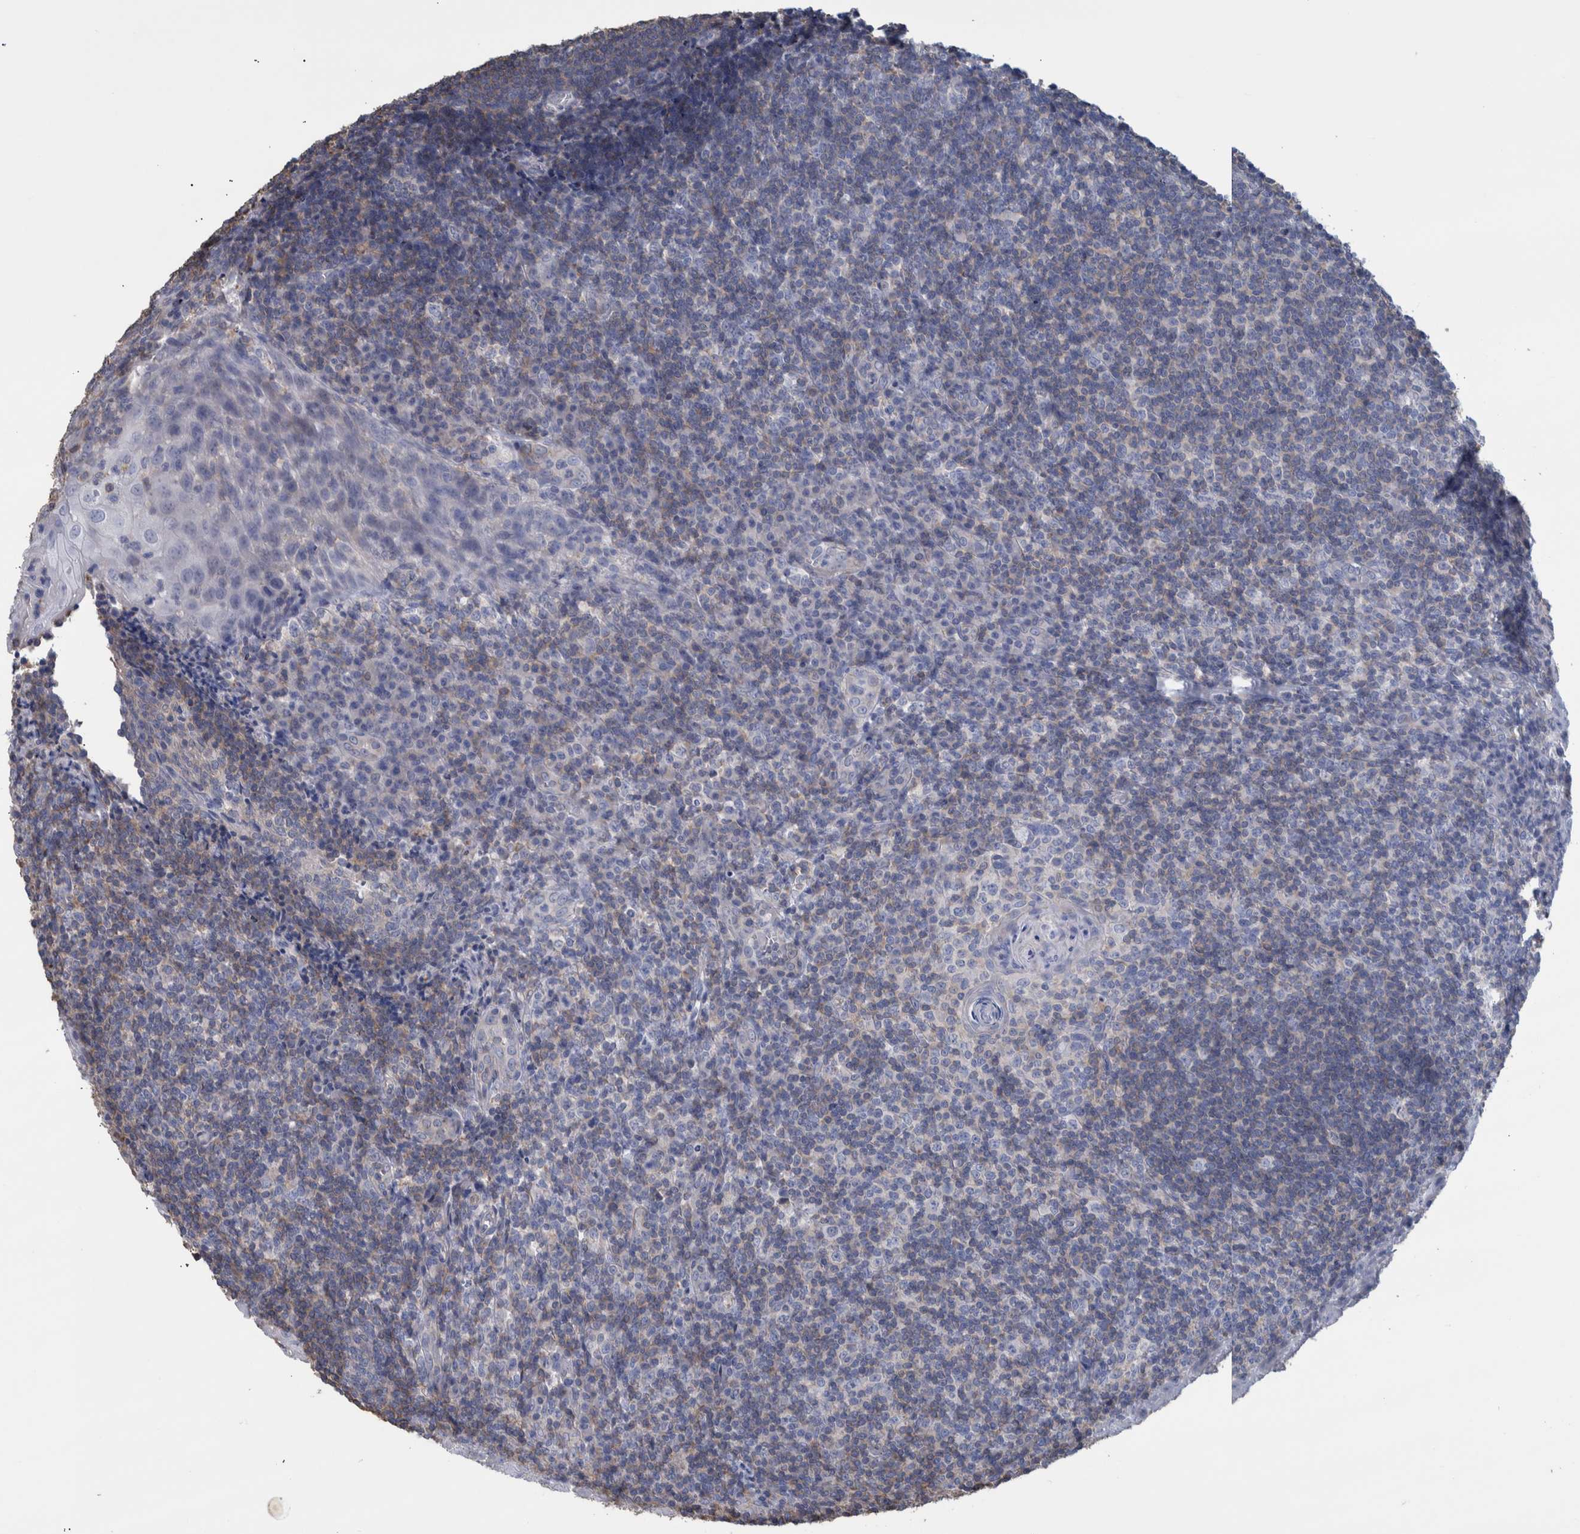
{"staining": {"intensity": "negative", "quantity": "none", "location": "none"}, "tissue": "tonsil", "cell_type": "Germinal center cells", "image_type": "normal", "snomed": [{"axis": "morphology", "description": "Normal tissue, NOS"}, {"axis": "topography", "description": "Tonsil"}], "caption": "This photomicrograph is of benign tonsil stained with immunohistochemistry (IHC) to label a protein in brown with the nuclei are counter-stained blue. There is no positivity in germinal center cells. (Stains: DAB (3,3'-diaminobenzidine) immunohistochemistry (IHC) with hematoxylin counter stain, Microscopy: brightfield microscopy at high magnification).", "gene": "PPP3CC", "patient": {"sex": "male", "age": 37}}